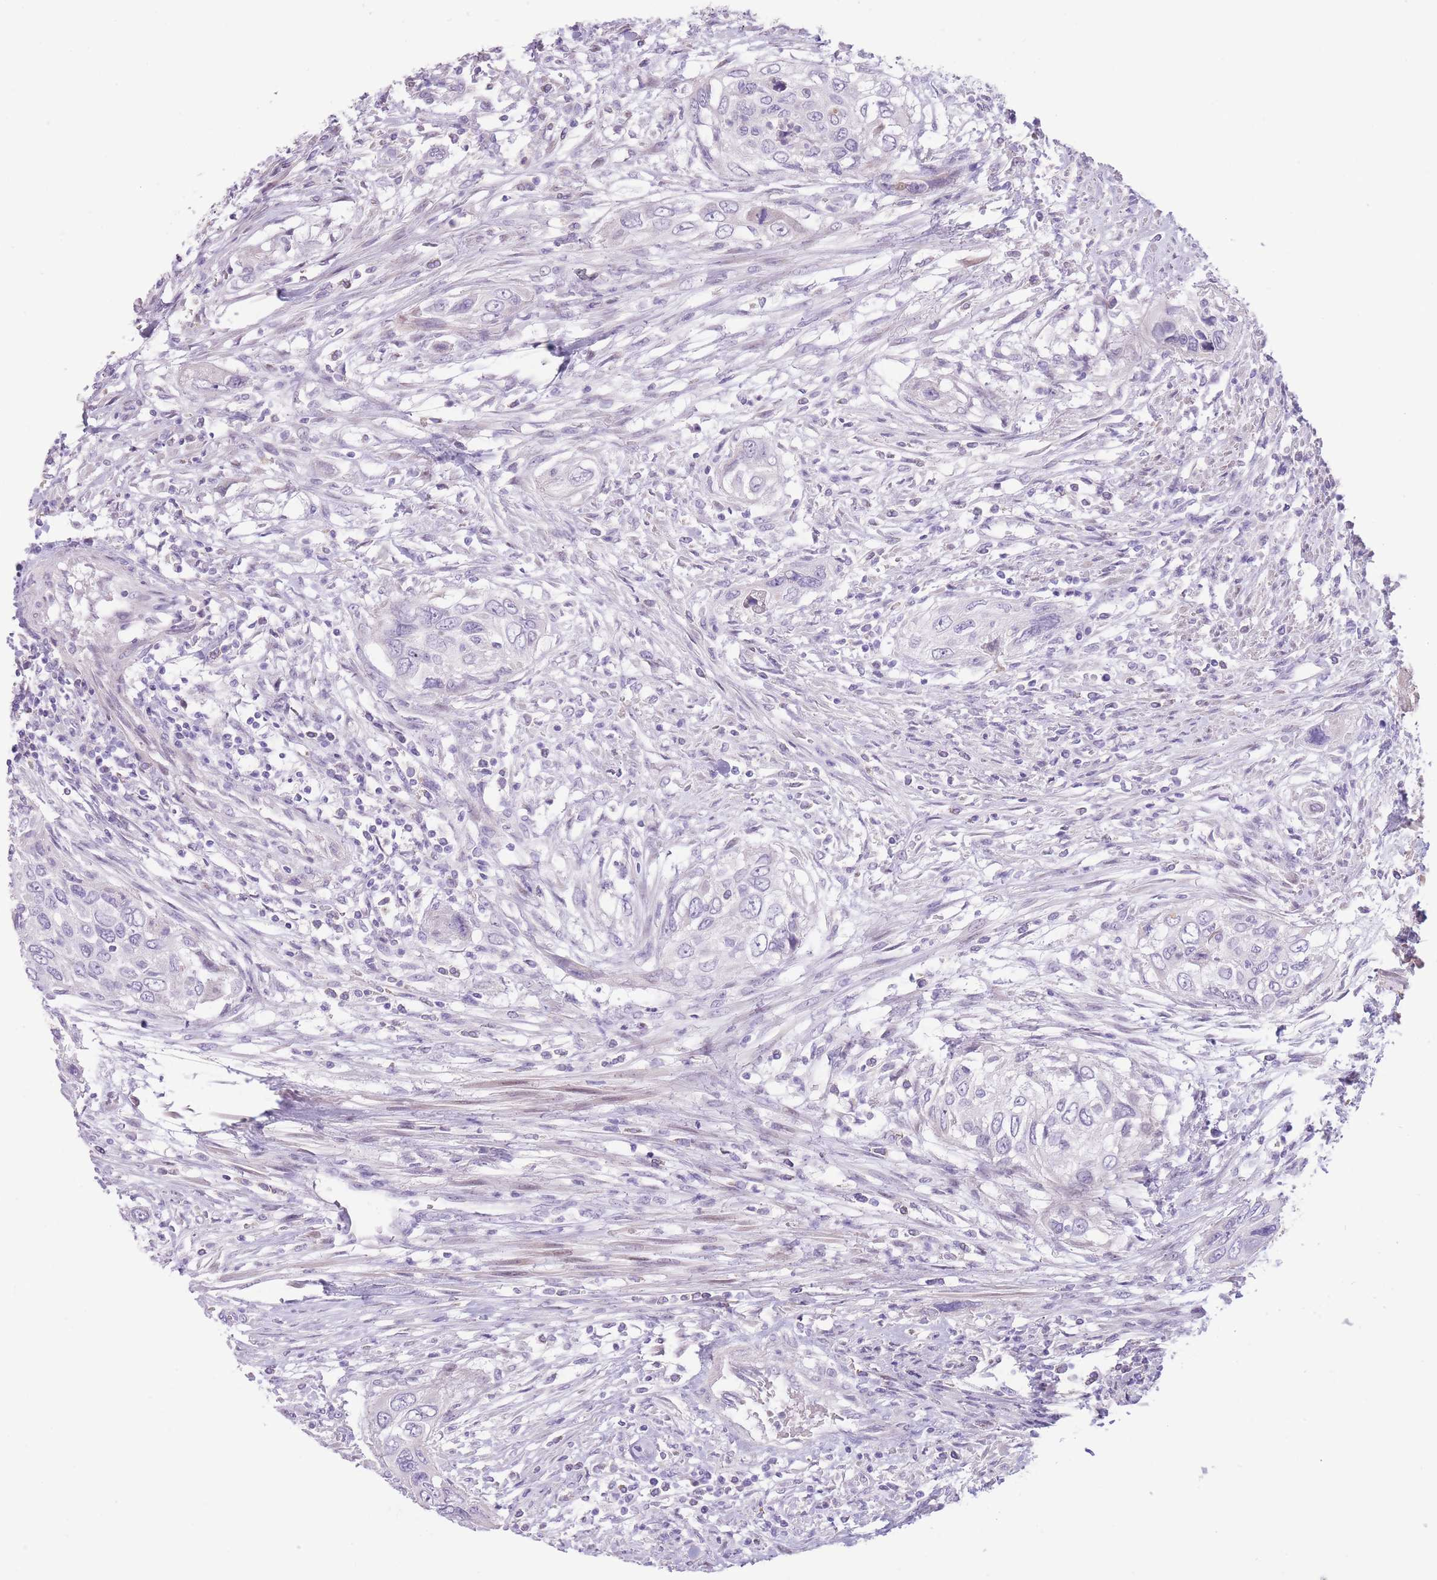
{"staining": {"intensity": "negative", "quantity": "none", "location": "none"}, "tissue": "urothelial cancer", "cell_type": "Tumor cells", "image_type": "cancer", "snomed": [{"axis": "morphology", "description": "Urothelial carcinoma, High grade"}, {"axis": "topography", "description": "Urinary bladder"}], "caption": "A photomicrograph of high-grade urothelial carcinoma stained for a protein reveals no brown staining in tumor cells.", "gene": "WDR70", "patient": {"sex": "female", "age": 60}}